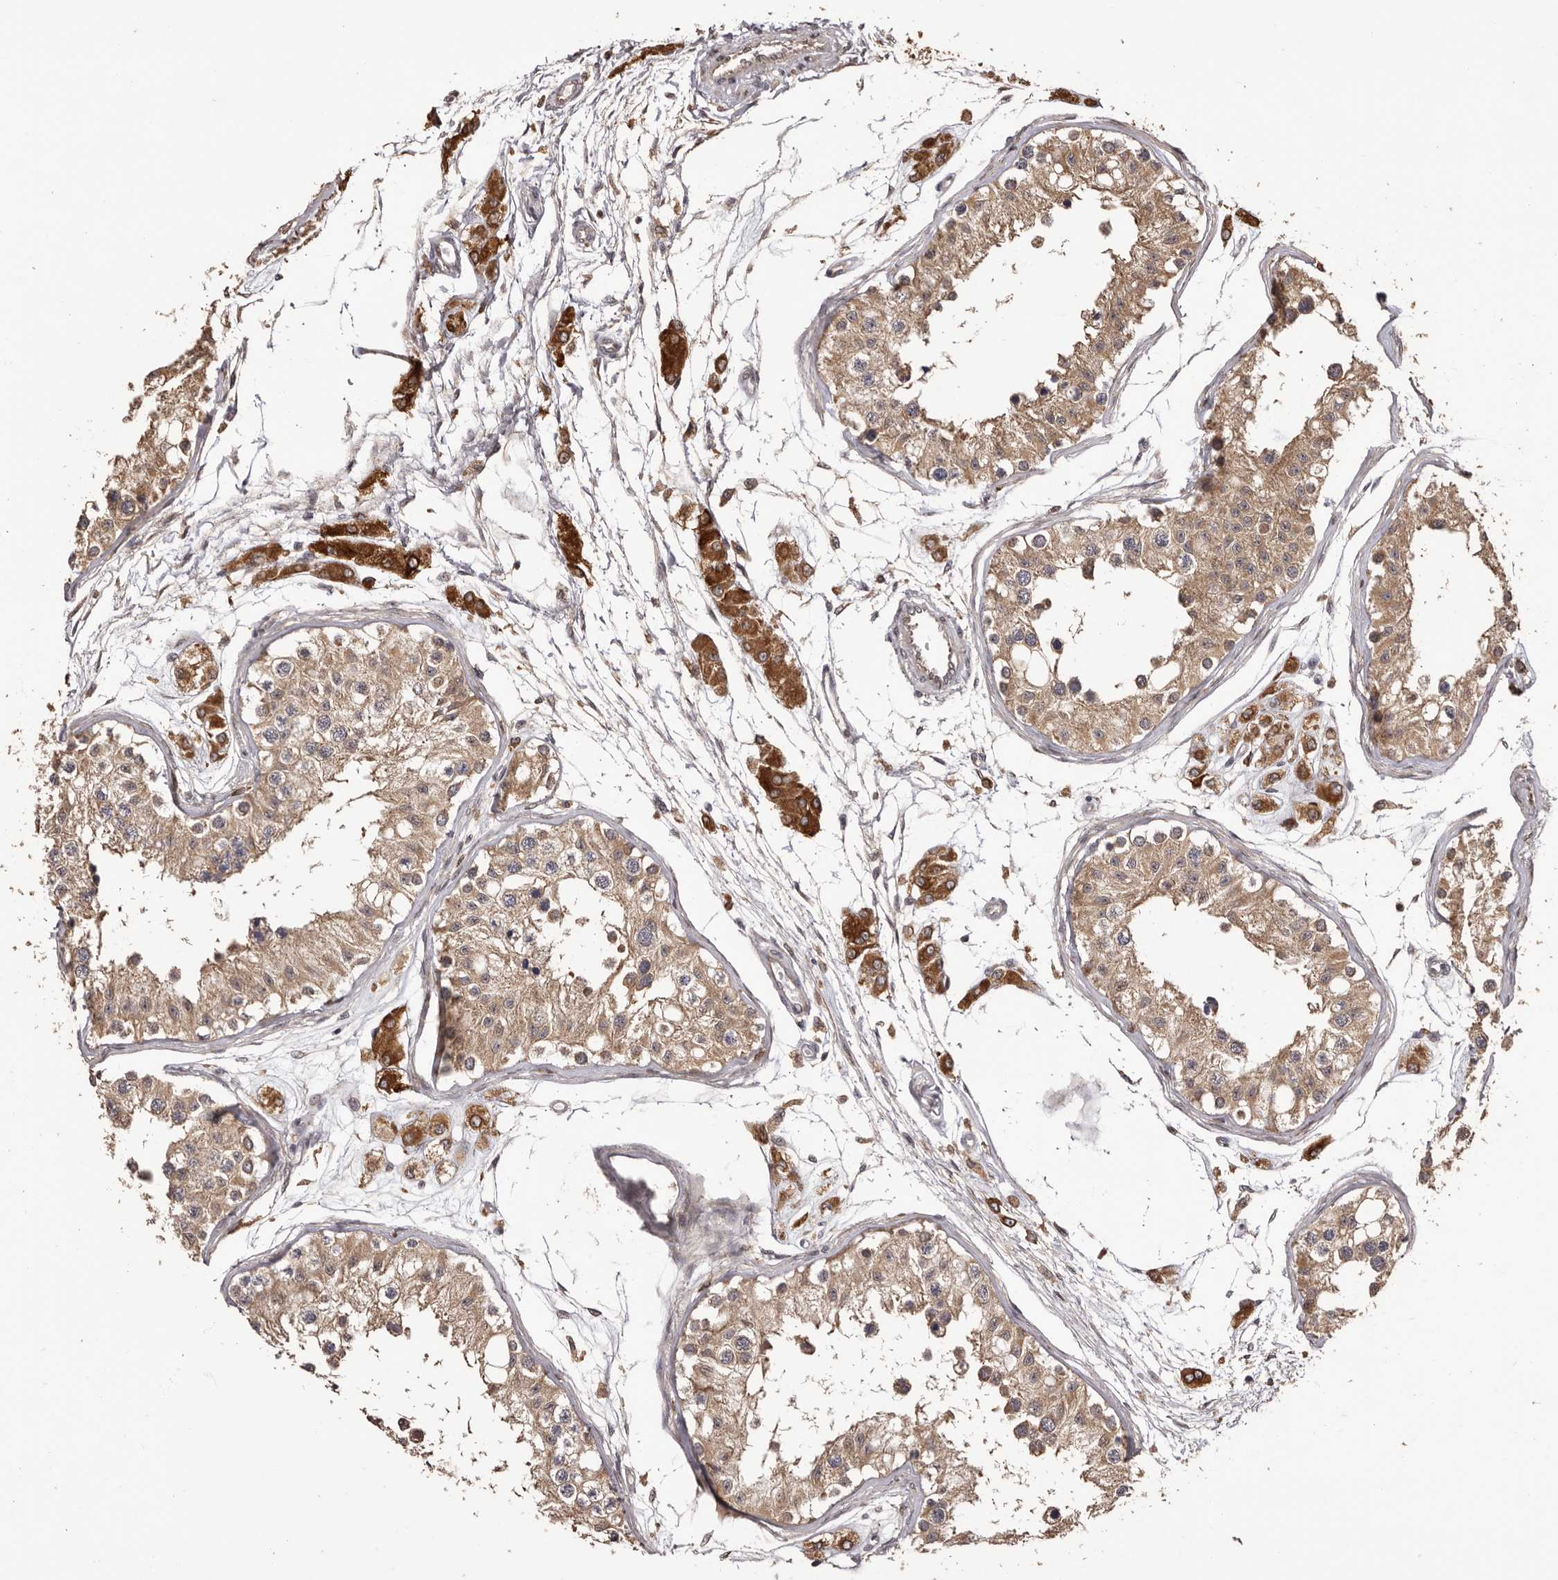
{"staining": {"intensity": "moderate", "quantity": ">75%", "location": "cytoplasmic/membranous"}, "tissue": "testis", "cell_type": "Cells in seminiferous ducts", "image_type": "normal", "snomed": [{"axis": "morphology", "description": "Normal tissue, NOS"}, {"axis": "morphology", "description": "Adenocarcinoma, metastatic, NOS"}, {"axis": "topography", "description": "Testis"}], "caption": "Moderate cytoplasmic/membranous positivity for a protein is appreciated in about >75% of cells in seminiferous ducts of unremarkable testis using immunohistochemistry (IHC).", "gene": "ZCCHC7", "patient": {"sex": "male", "age": 26}}